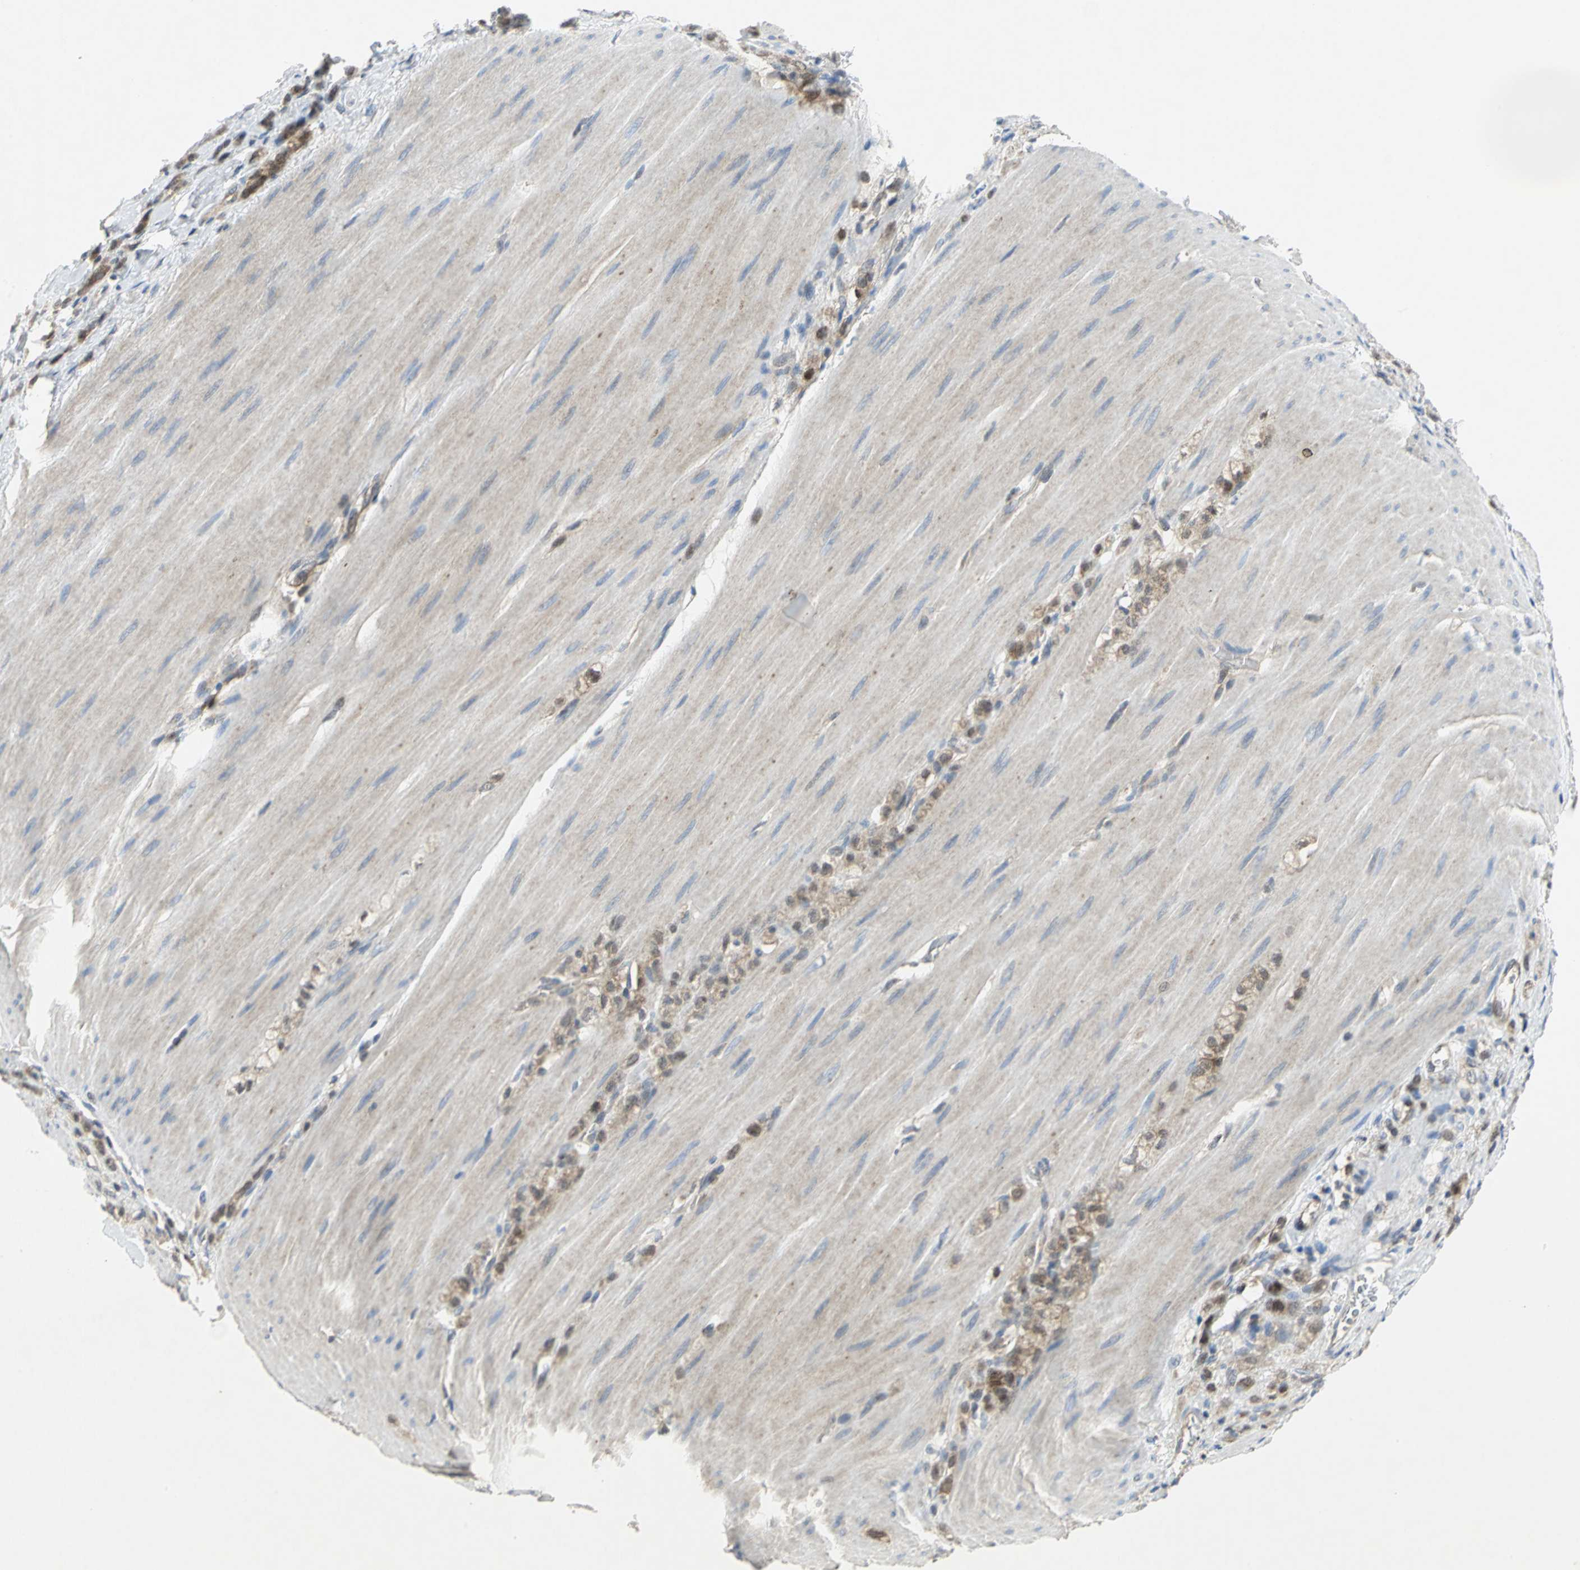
{"staining": {"intensity": "moderate", "quantity": ">75%", "location": "cytoplasmic/membranous,nuclear"}, "tissue": "stomach cancer", "cell_type": "Tumor cells", "image_type": "cancer", "snomed": [{"axis": "morphology", "description": "Adenocarcinoma, NOS"}, {"axis": "topography", "description": "Stomach"}], "caption": "Immunohistochemistry (IHC) of human adenocarcinoma (stomach) demonstrates medium levels of moderate cytoplasmic/membranous and nuclear positivity in about >75% of tumor cells.", "gene": "PPIA", "patient": {"sex": "male", "age": 82}}